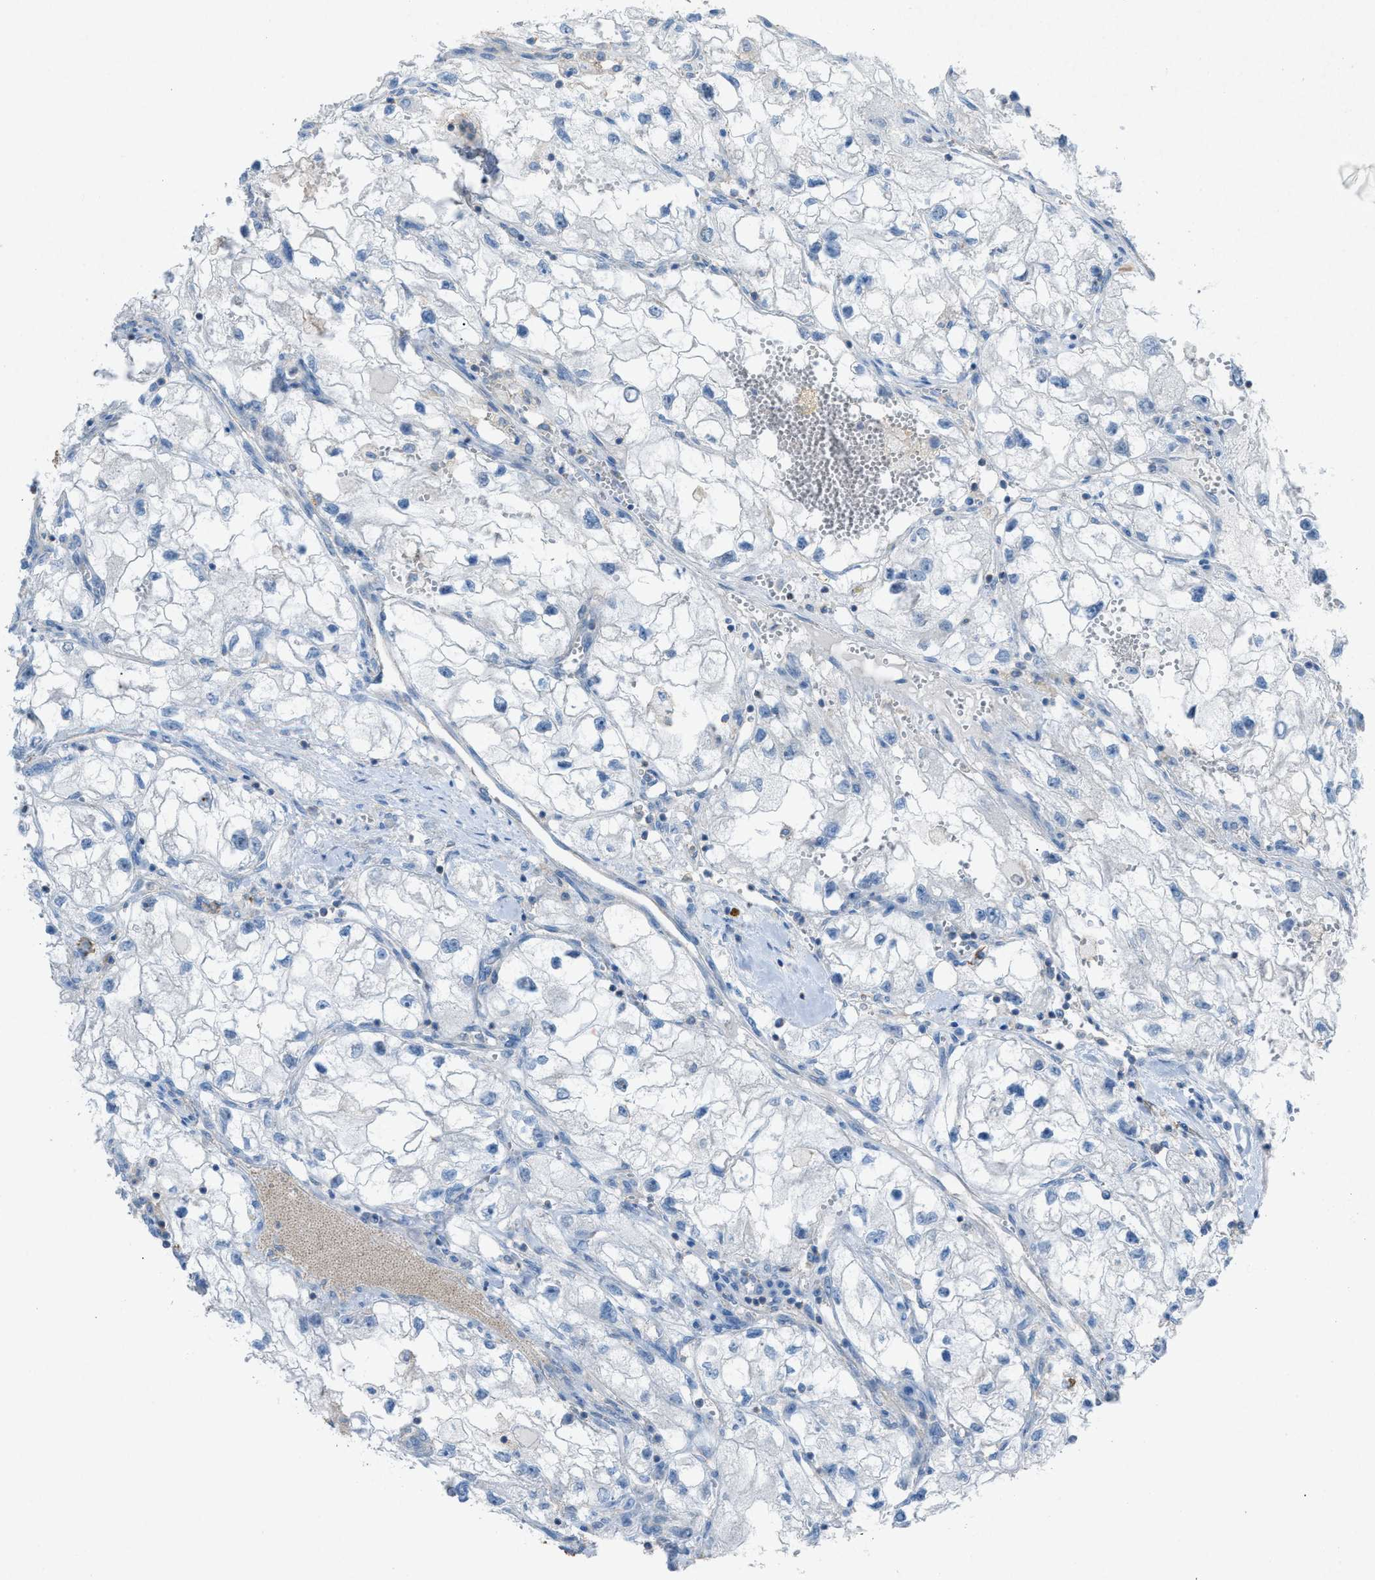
{"staining": {"intensity": "negative", "quantity": "none", "location": "none"}, "tissue": "renal cancer", "cell_type": "Tumor cells", "image_type": "cancer", "snomed": [{"axis": "morphology", "description": "Adenocarcinoma, NOS"}, {"axis": "topography", "description": "Kidney"}], "caption": "An image of adenocarcinoma (renal) stained for a protein shows no brown staining in tumor cells.", "gene": "NCK2", "patient": {"sex": "female", "age": 70}}